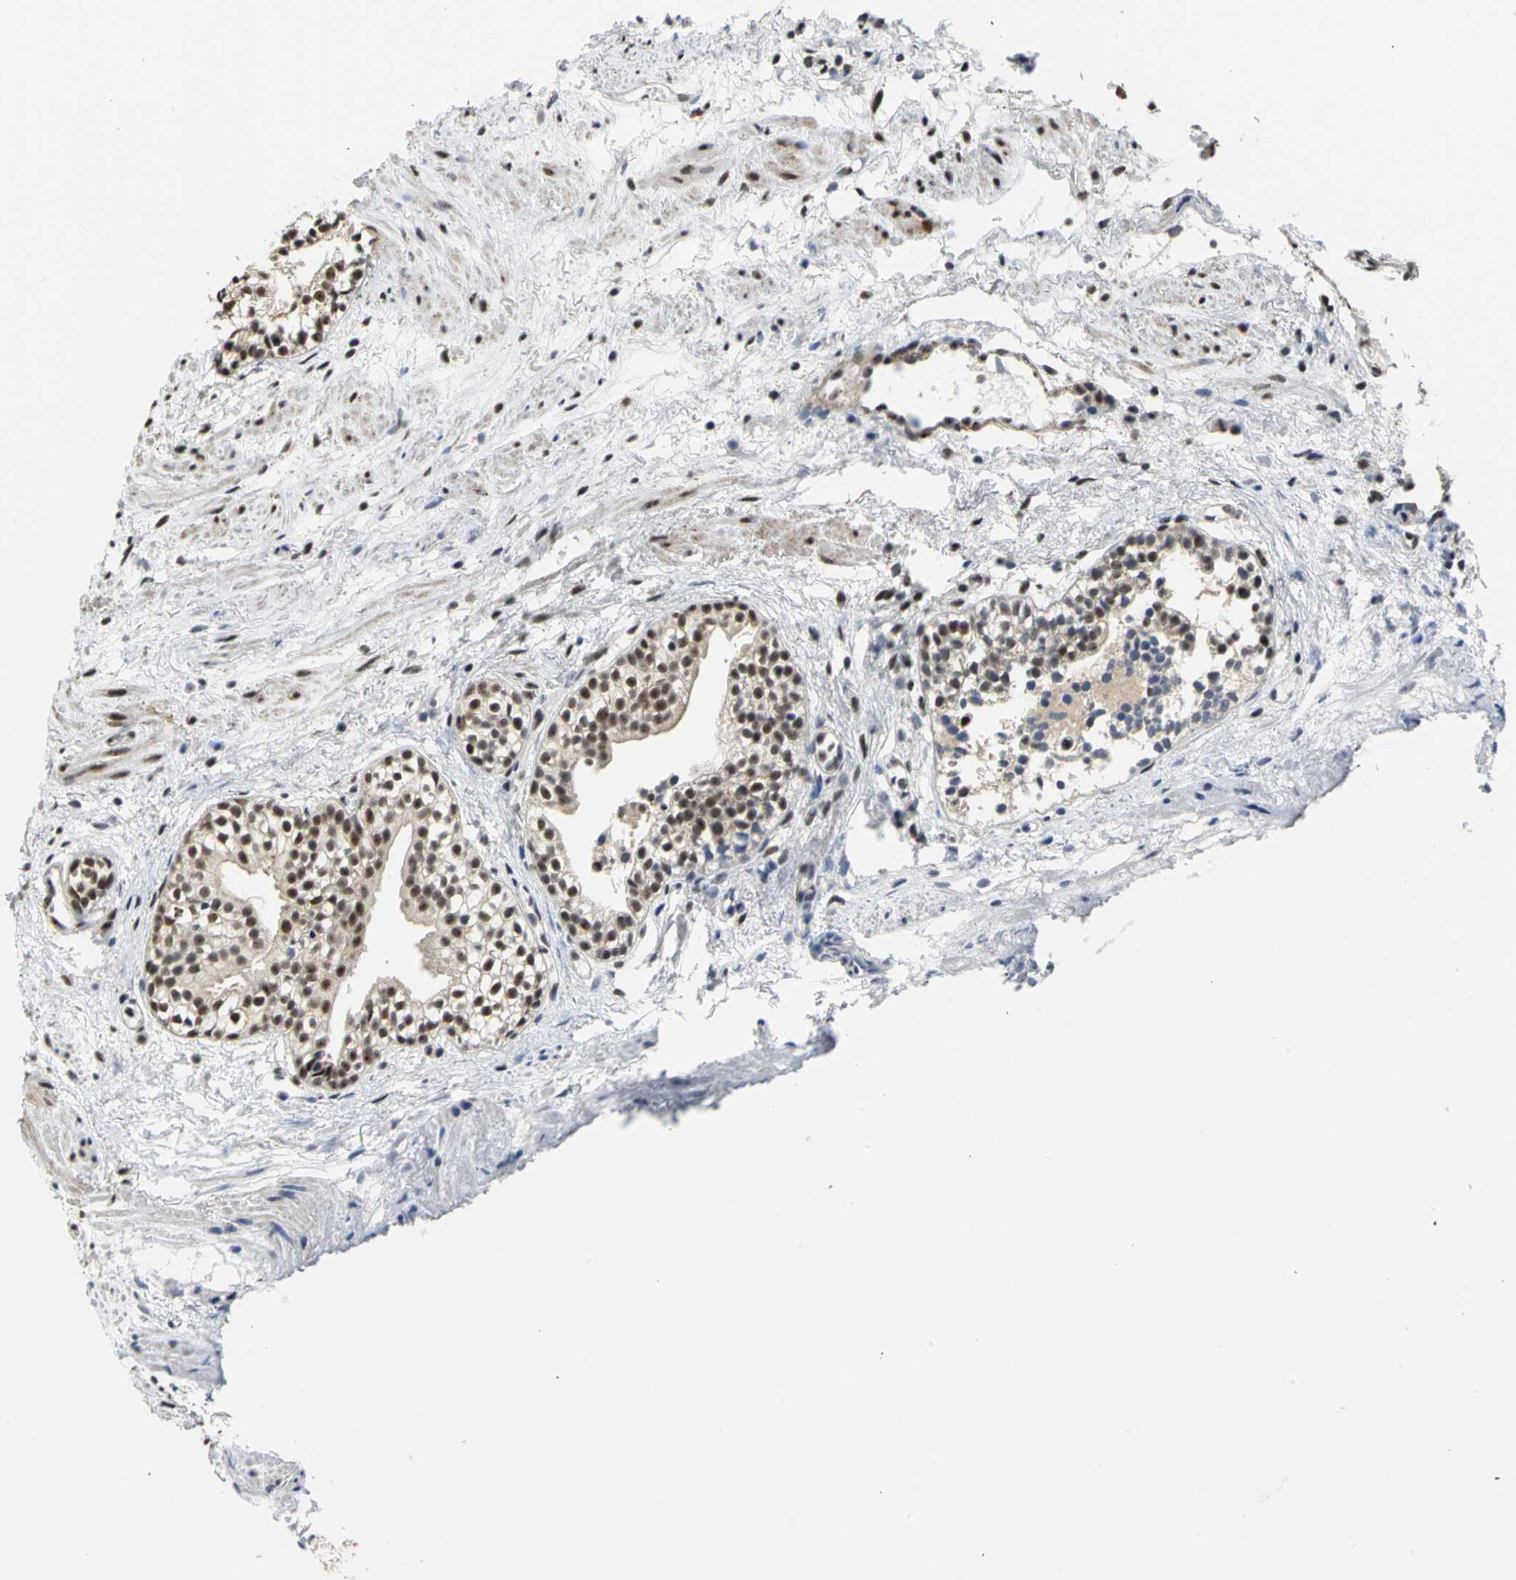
{"staining": {"intensity": "strong", "quantity": ">75%", "location": "nuclear"}, "tissue": "prostate cancer", "cell_type": "Tumor cells", "image_type": "cancer", "snomed": [{"axis": "morphology", "description": "Adenocarcinoma, High grade"}, {"axis": "topography", "description": "Prostate"}], "caption": "Immunohistochemical staining of prostate cancer (adenocarcinoma (high-grade)) displays high levels of strong nuclear expression in about >75% of tumor cells.", "gene": "CCDC88C", "patient": {"sex": "male", "age": 85}}